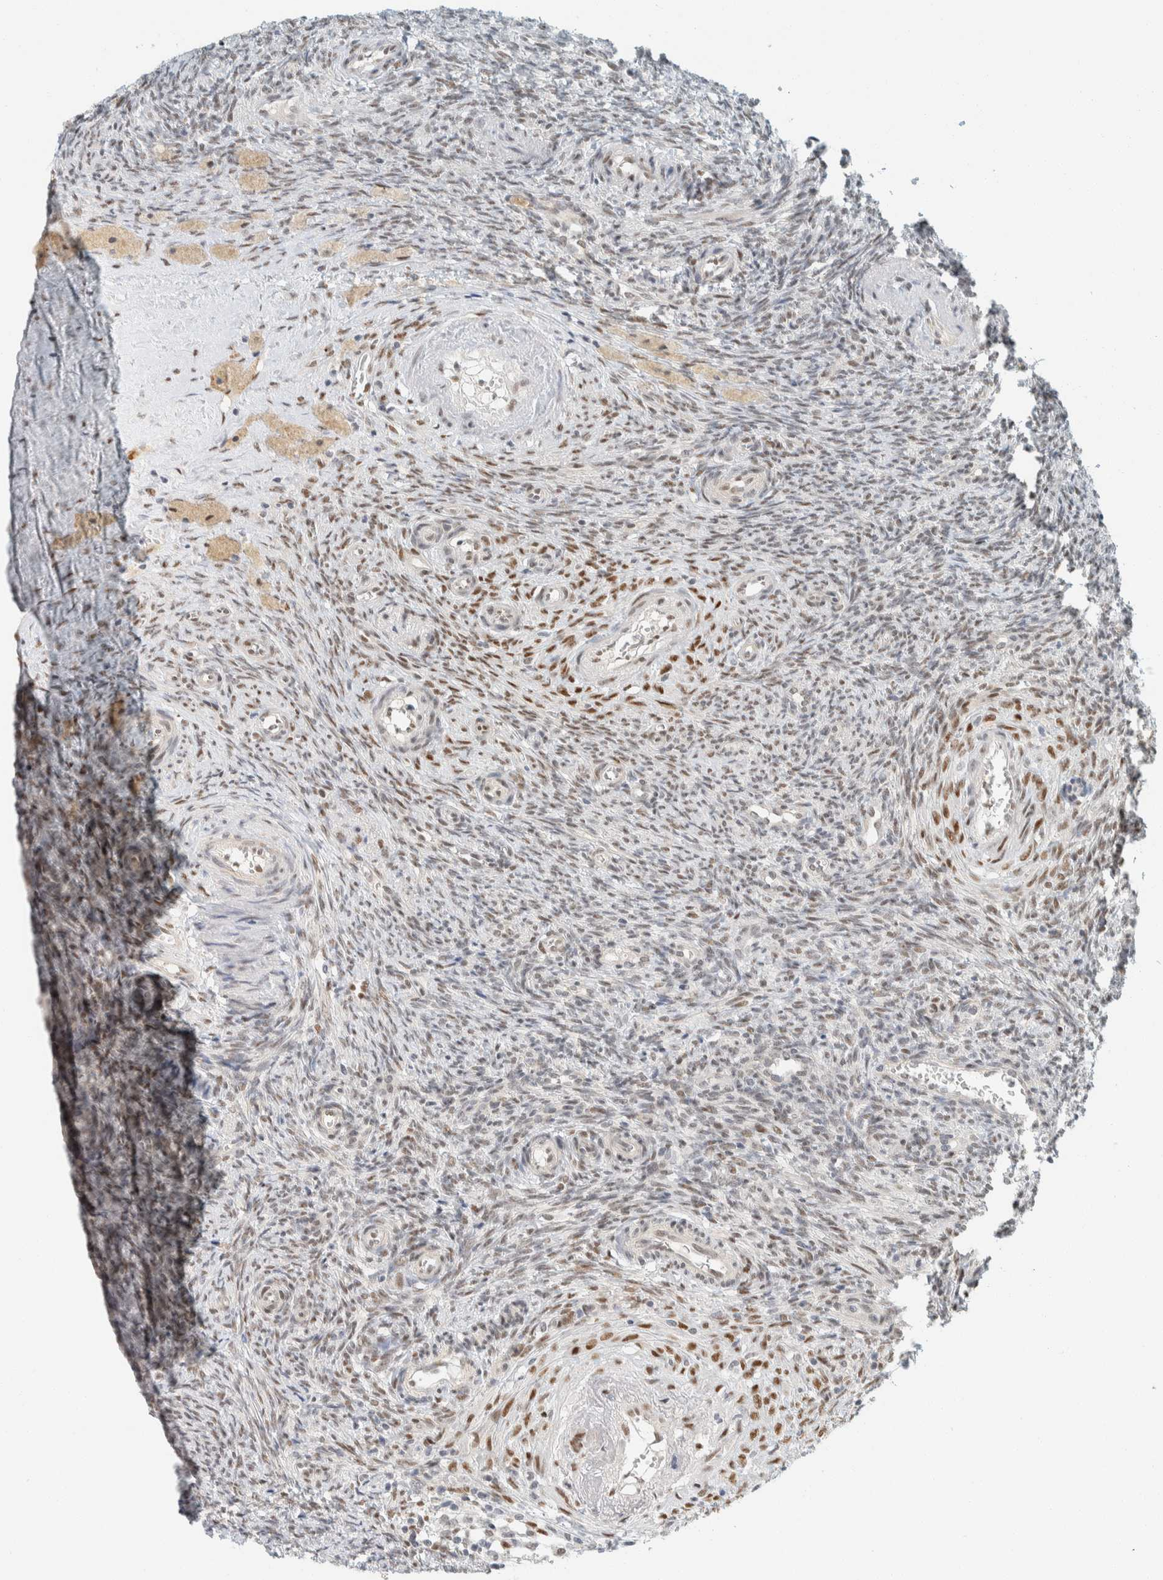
{"staining": {"intensity": "moderate", "quantity": ">75%", "location": "cytoplasmic/membranous,nuclear"}, "tissue": "ovary", "cell_type": "Follicle cells", "image_type": "normal", "snomed": [{"axis": "morphology", "description": "Normal tissue, NOS"}, {"axis": "topography", "description": "Ovary"}], "caption": "A photomicrograph of ovary stained for a protein displays moderate cytoplasmic/membranous,nuclear brown staining in follicle cells. (Stains: DAB in brown, nuclei in blue, Microscopy: brightfield microscopy at high magnification).", "gene": "ZNF683", "patient": {"sex": "female", "age": 41}}